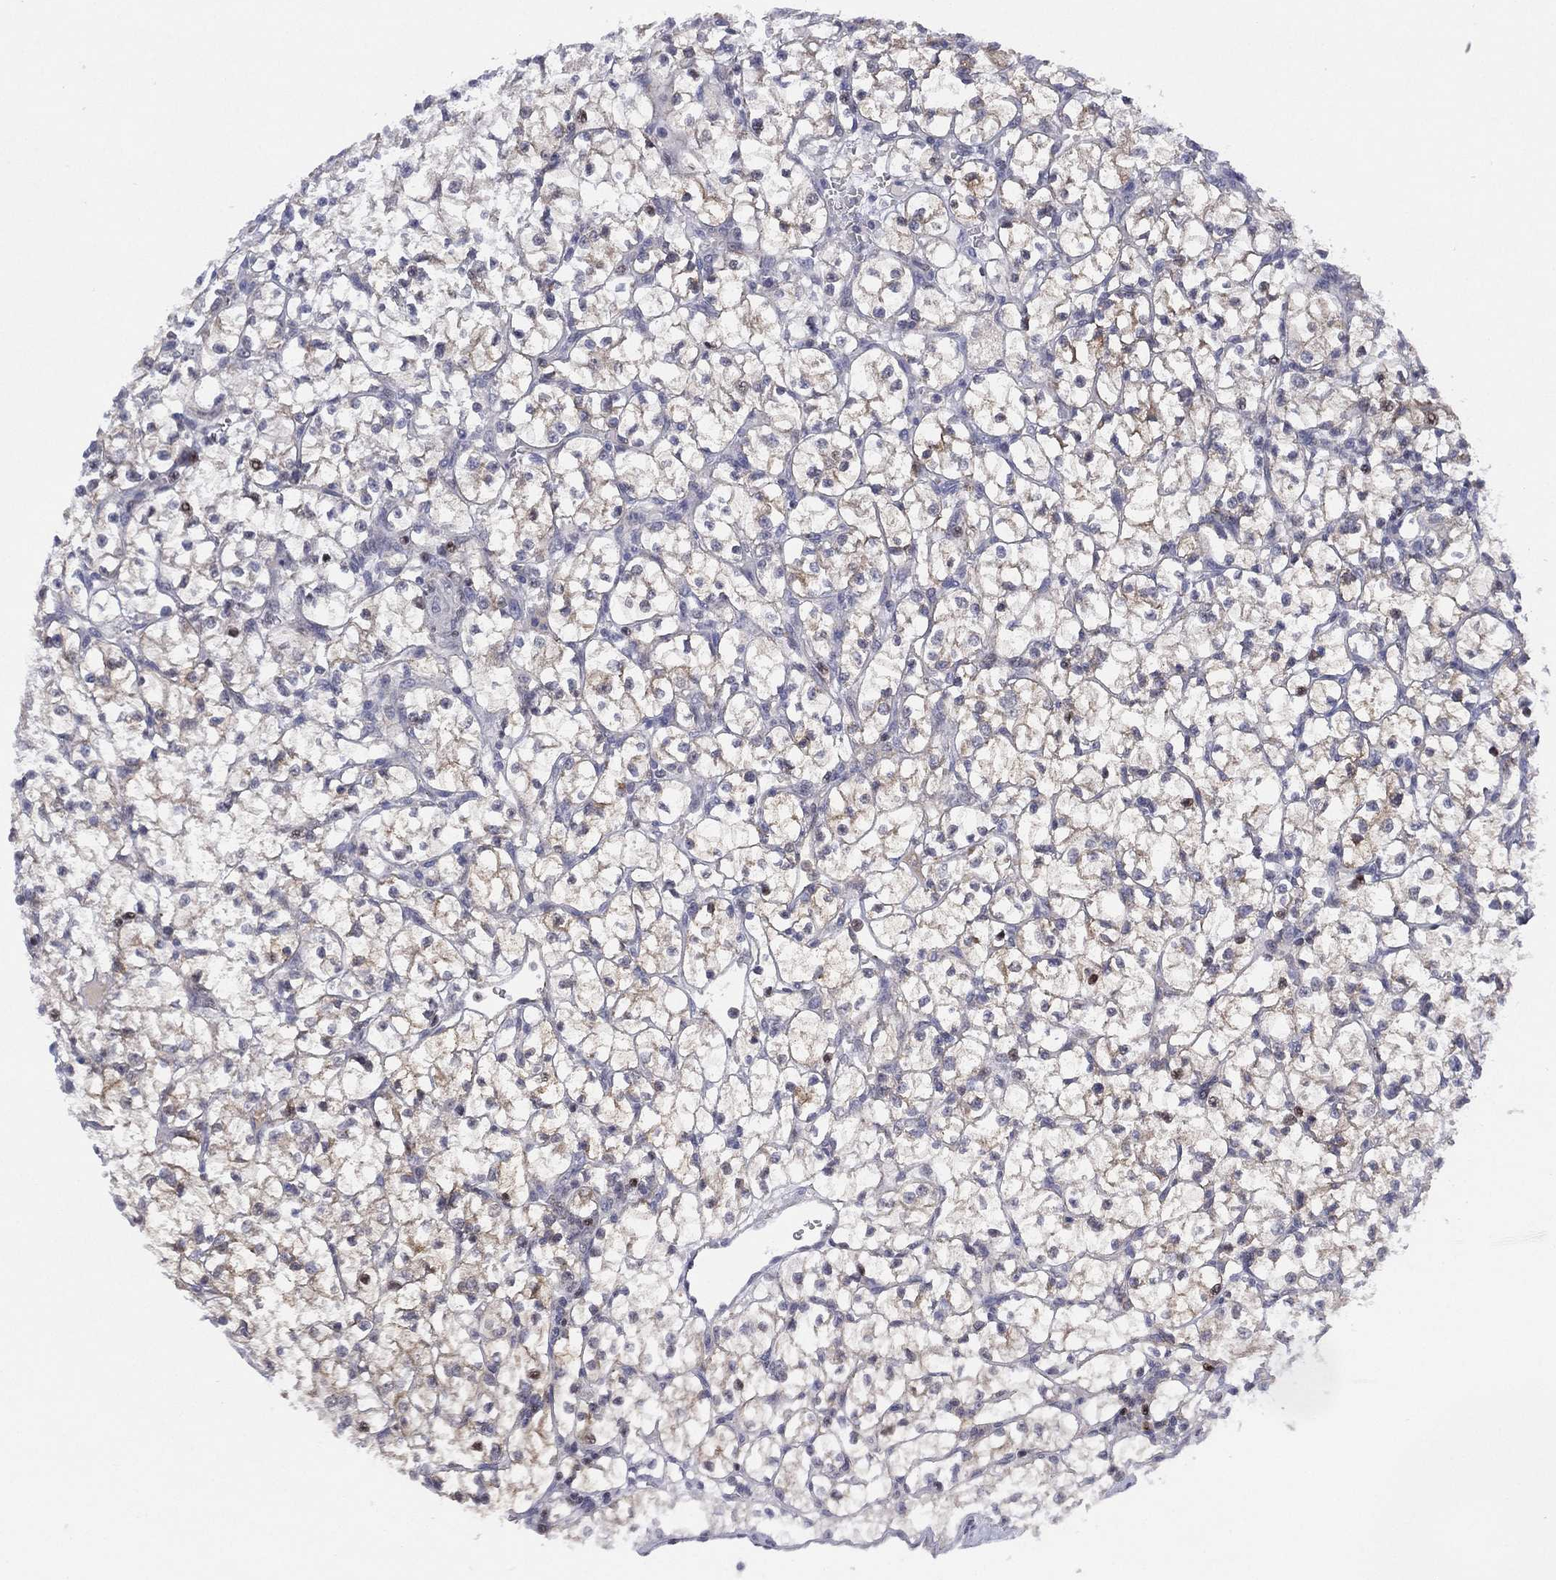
{"staining": {"intensity": "weak", "quantity": "<25%", "location": "cytoplasmic/membranous"}, "tissue": "renal cancer", "cell_type": "Tumor cells", "image_type": "cancer", "snomed": [{"axis": "morphology", "description": "Adenocarcinoma, NOS"}, {"axis": "topography", "description": "Kidney"}], "caption": "High power microscopy photomicrograph of an immunohistochemistry (IHC) histopathology image of renal adenocarcinoma, revealing no significant positivity in tumor cells.", "gene": "SLC4A4", "patient": {"sex": "female", "age": 64}}